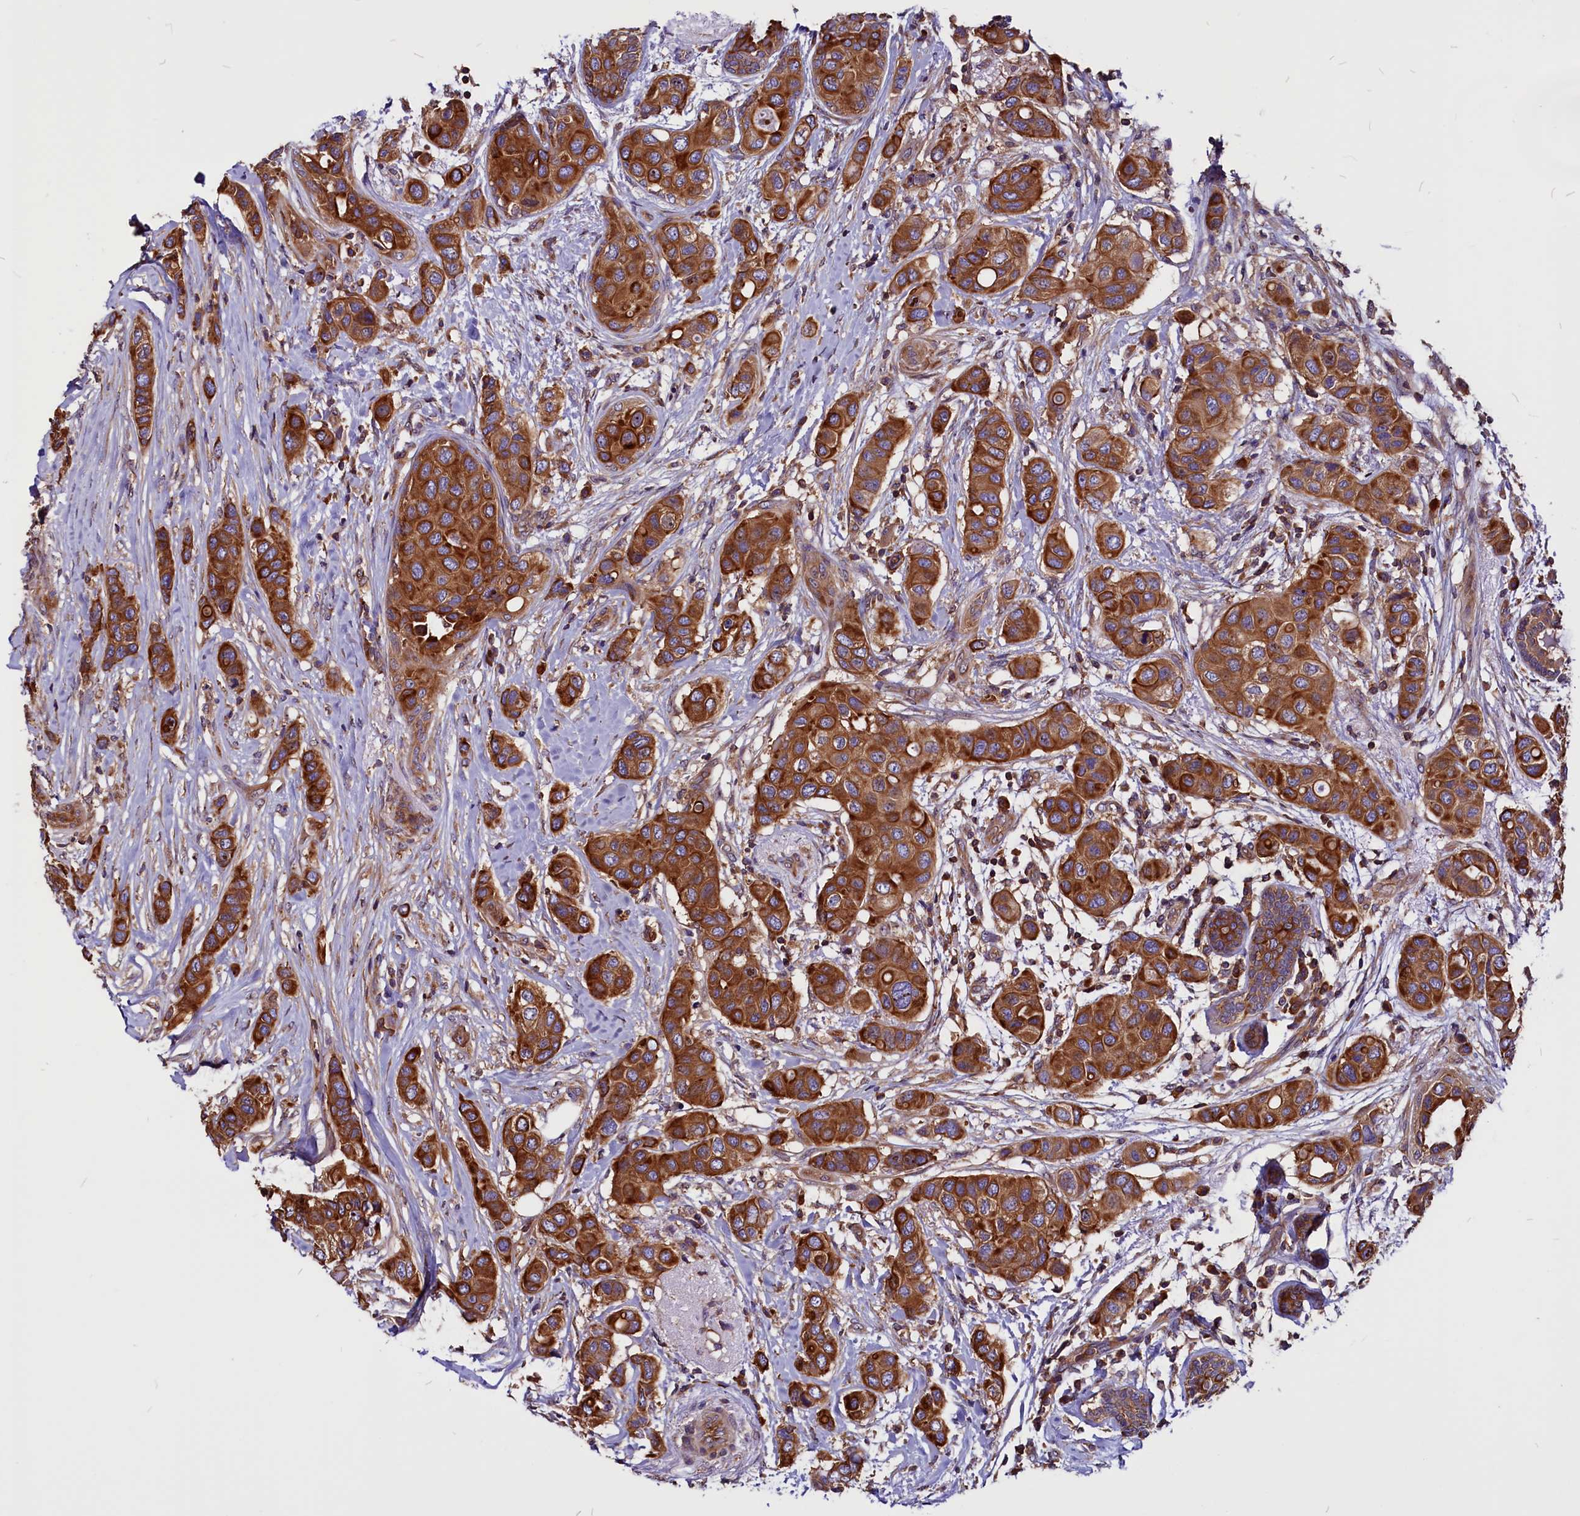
{"staining": {"intensity": "strong", "quantity": ">75%", "location": "cytoplasmic/membranous"}, "tissue": "breast cancer", "cell_type": "Tumor cells", "image_type": "cancer", "snomed": [{"axis": "morphology", "description": "Lobular carcinoma"}, {"axis": "topography", "description": "Breast"}], "caption": "Immunohistochemical staining of lobular carcinoma (breast) exhibits high levels of strong cytoplasmic/membranous staining in about >75% of tumor cells.", "gene": "EIF3G", "patient": {"sex": "female", "age": 51}}